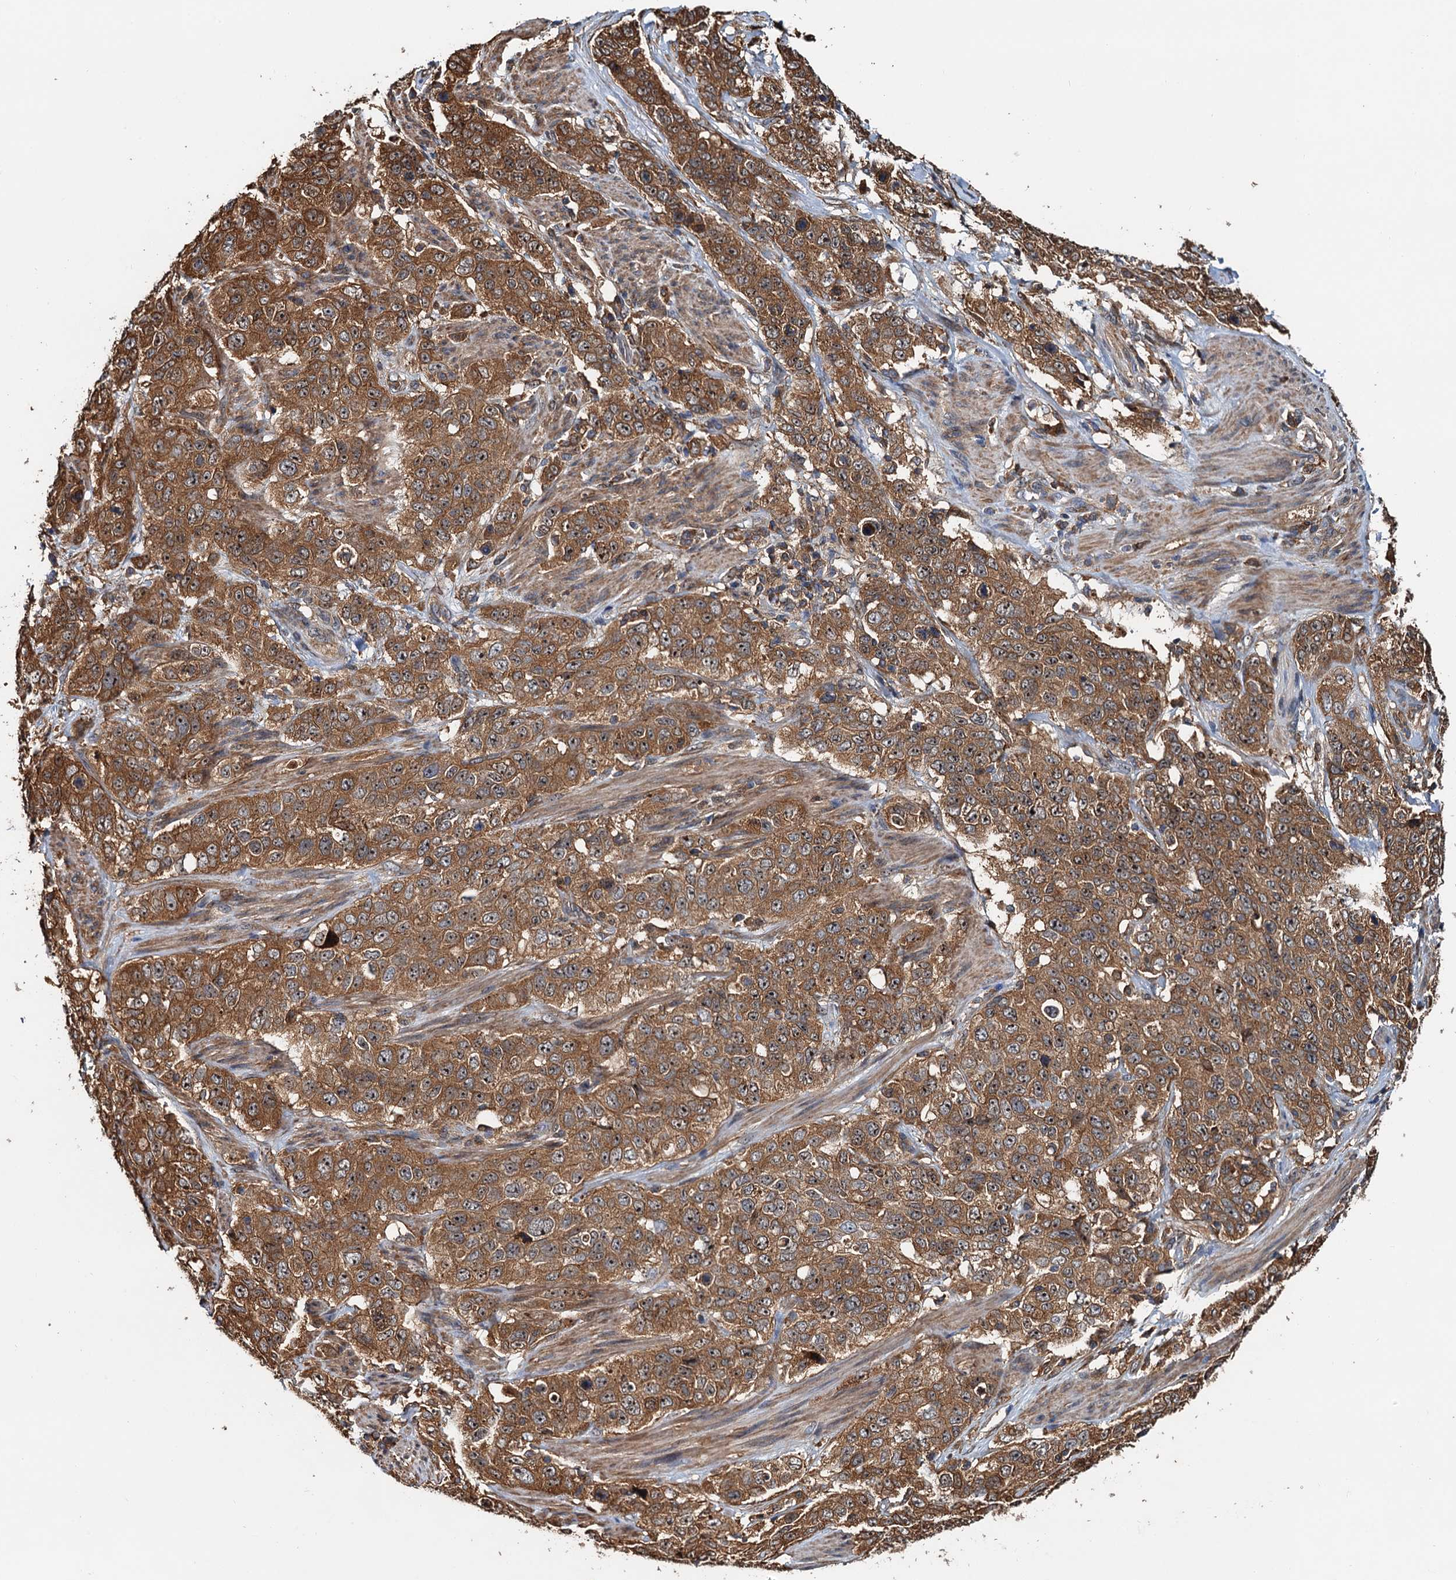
{"staining": {"intensity": "moderate", "quantity": ">75%", "location": "cytoplasmic/membranous"}, "tissue": "stomach cancer", "cell_type": "Tumor cells", "image_type": "cancer", "snomed": [{"axis": "morphology", "description": "Adenocarcinoma, NOS"}, {"axis": "topography", "description": "Stomach"}], "caption": "Stomach cancer tissue displays moderate cytoplasmic/membranous positivity in approximately >75% of tumor cells", "gene": "USP6NL", "patient": {"sex": "male", "age": 48}}